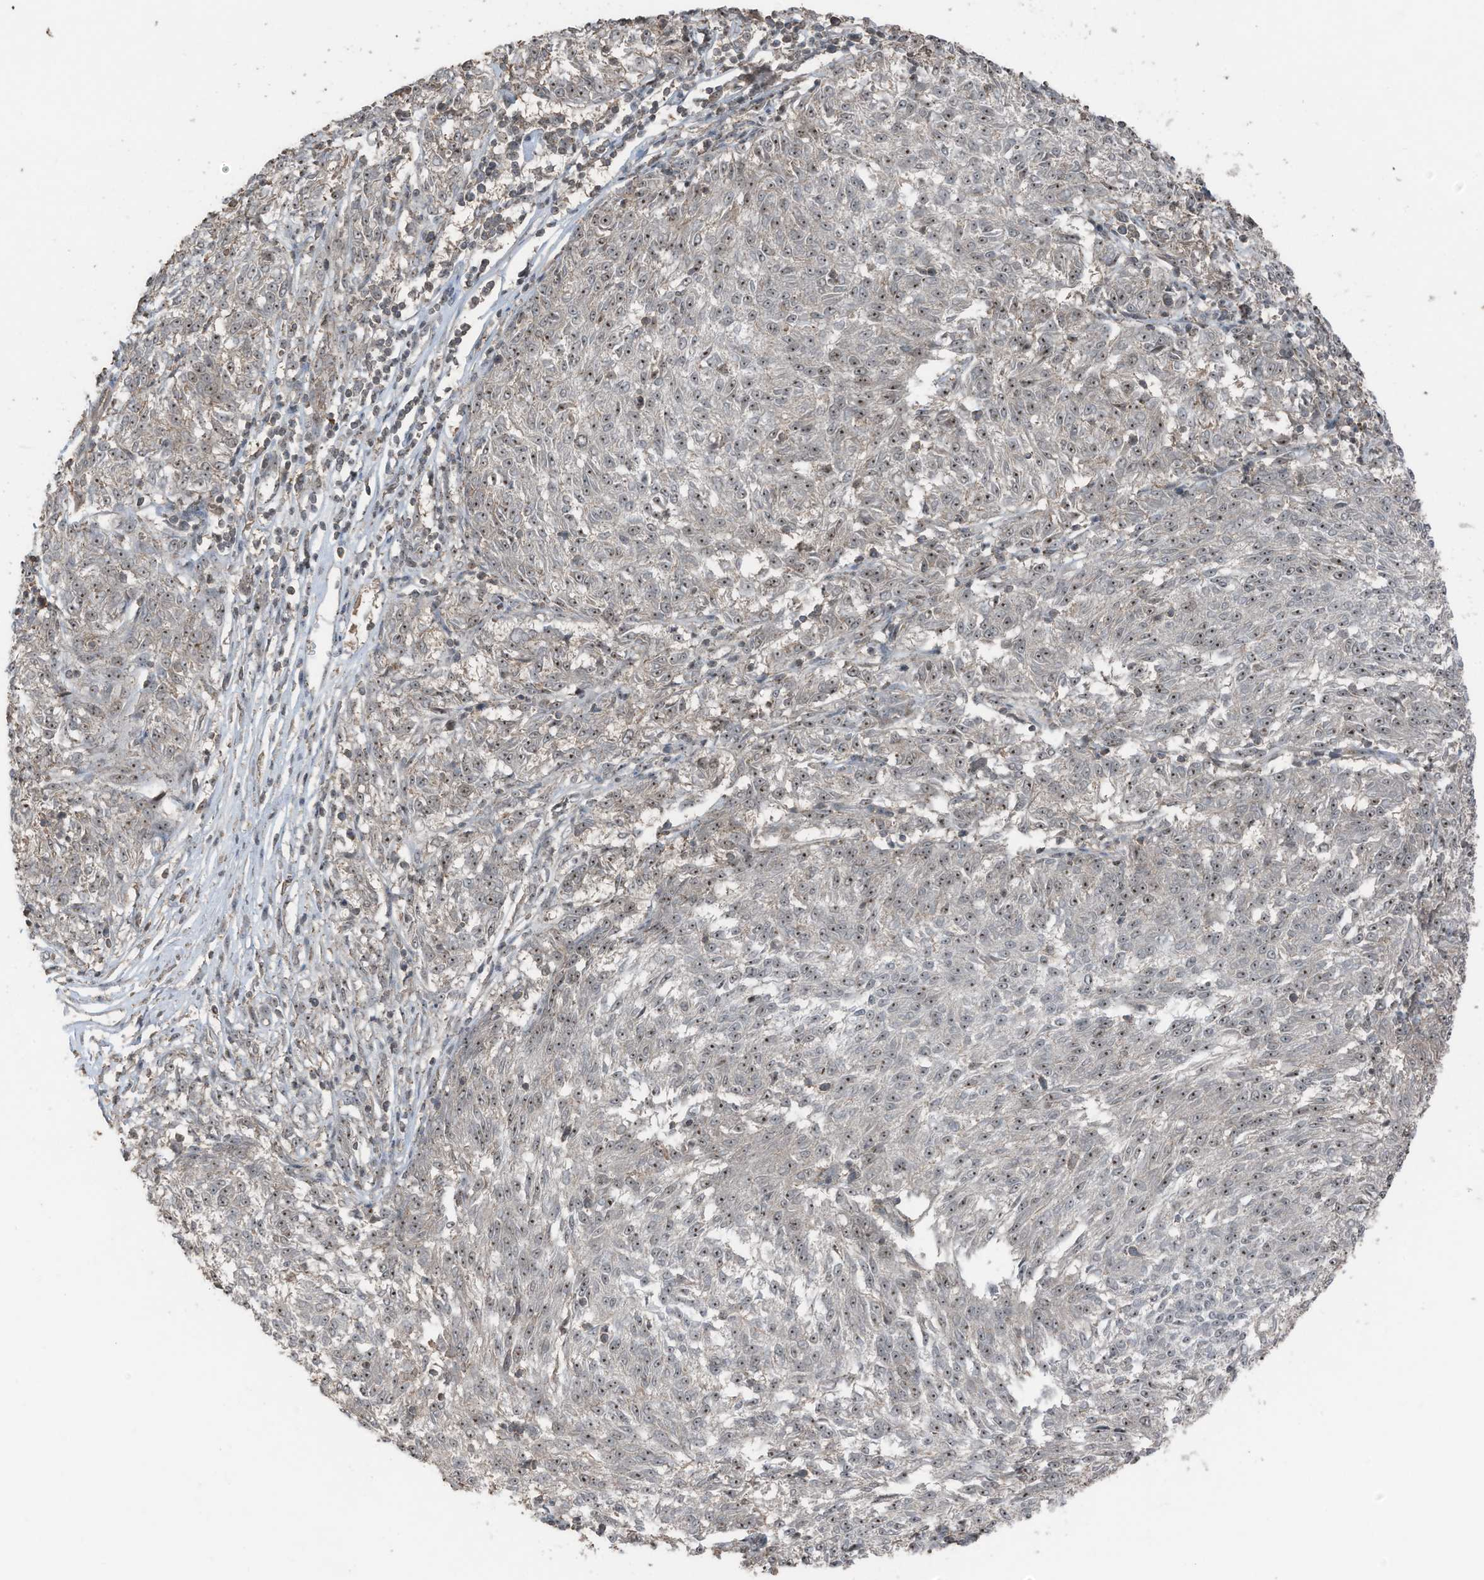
{"staining": {"intensity": "moderate", "quantity": ">75%", "location": "nuclear"}, "tissue": "melanoma", "cell_type": "Tumor cells", "image_type": "cancer", "snomed": [{"axis": "morphology", "description": "Malignant melanoma, NOS"}, {"axis": "topography", "description": "Skin"}], "caption": "Tumor cells demonstrate moderate nuclear staining in about >75% of cells in melanoma. (Stains: DAB (3,3'-diaminobenzidine) in brown, nuclei in blue, Microscopy: brightfield microscopy at high magnification).", "gene": "UTP3", "patient": {"sex": "female", "age": 72}}